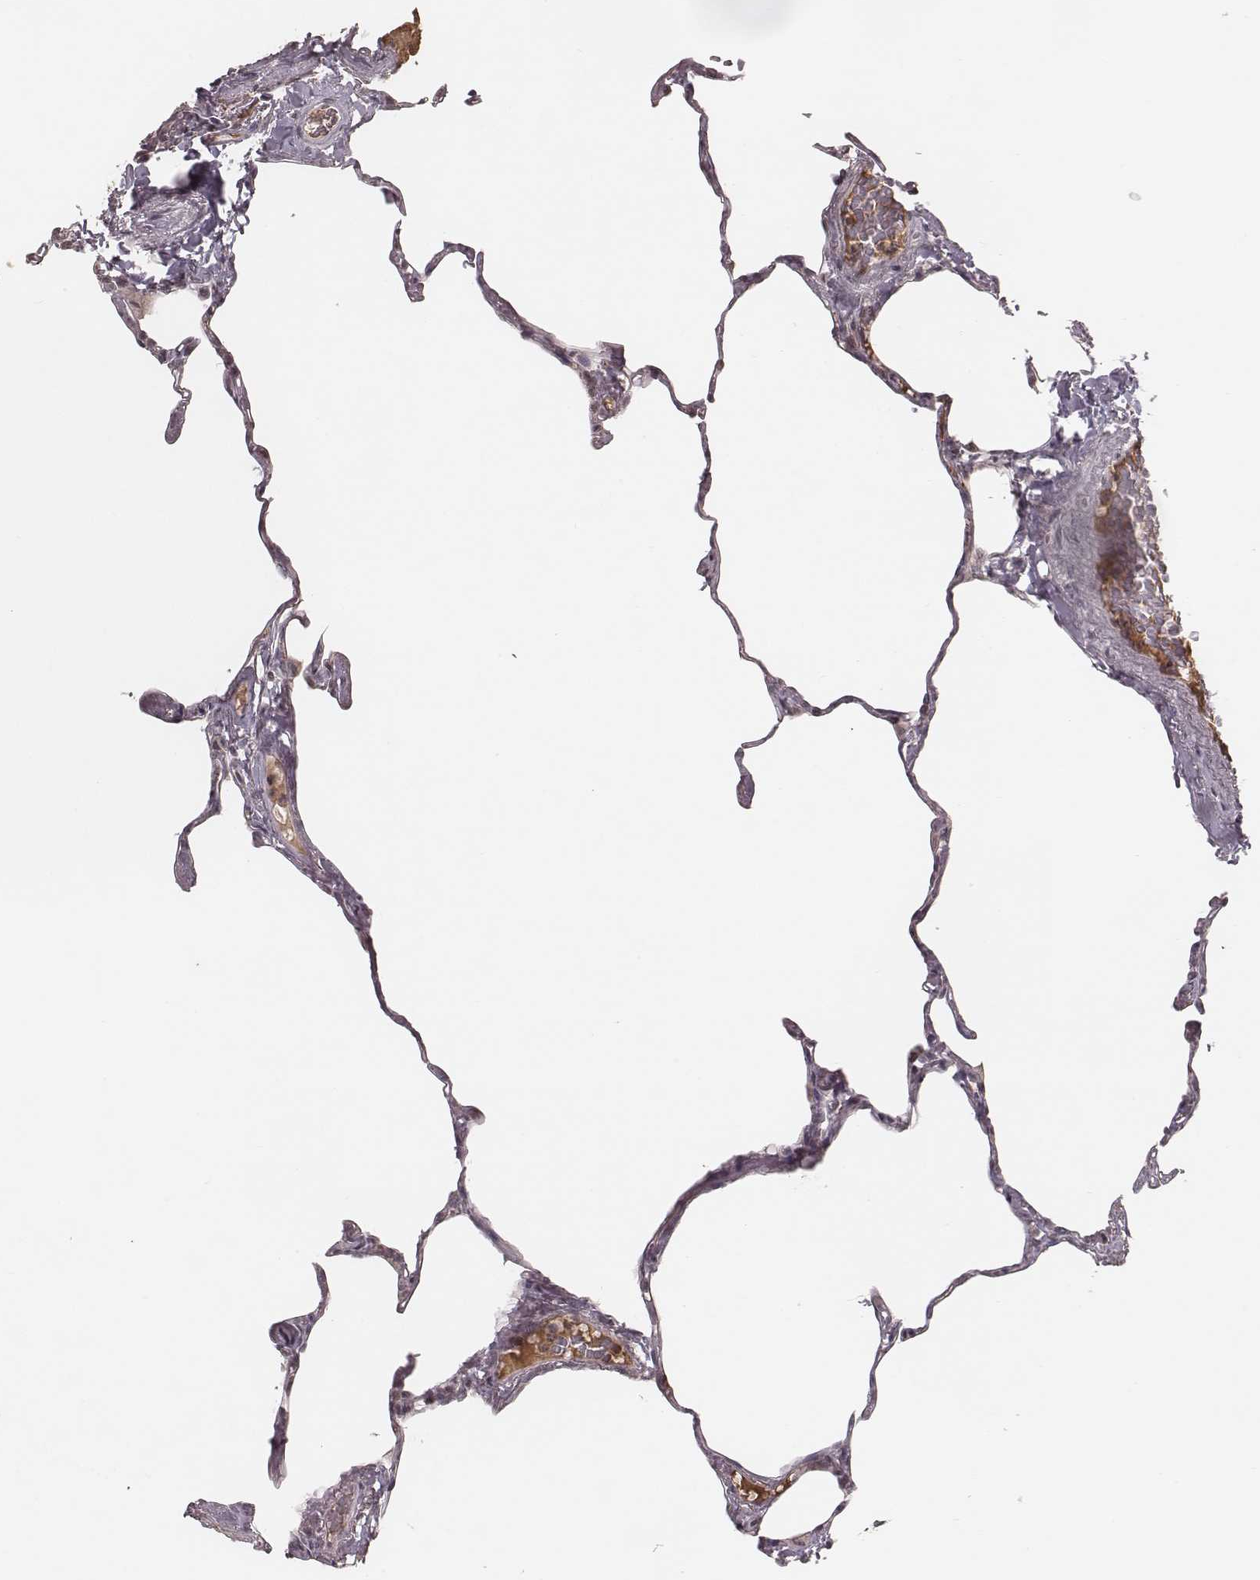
{"staining": {"intensity": "negative", "quantity": "none", "location": "none"}, "tissue": "lung", "cell_type": "Alveolar cells", "image_type": "normal", "snomed": [{"axis": "morphology", "description": "Normal tissue, NOS"}, {"axis": "topography", "description": "Lung"}], "caption": "Immunohistochemical staining of unremarkable human lung displays no significant staining in alveolar cells.", "gene": "IL5", "patient": {"sex": "male", "age": 65}}